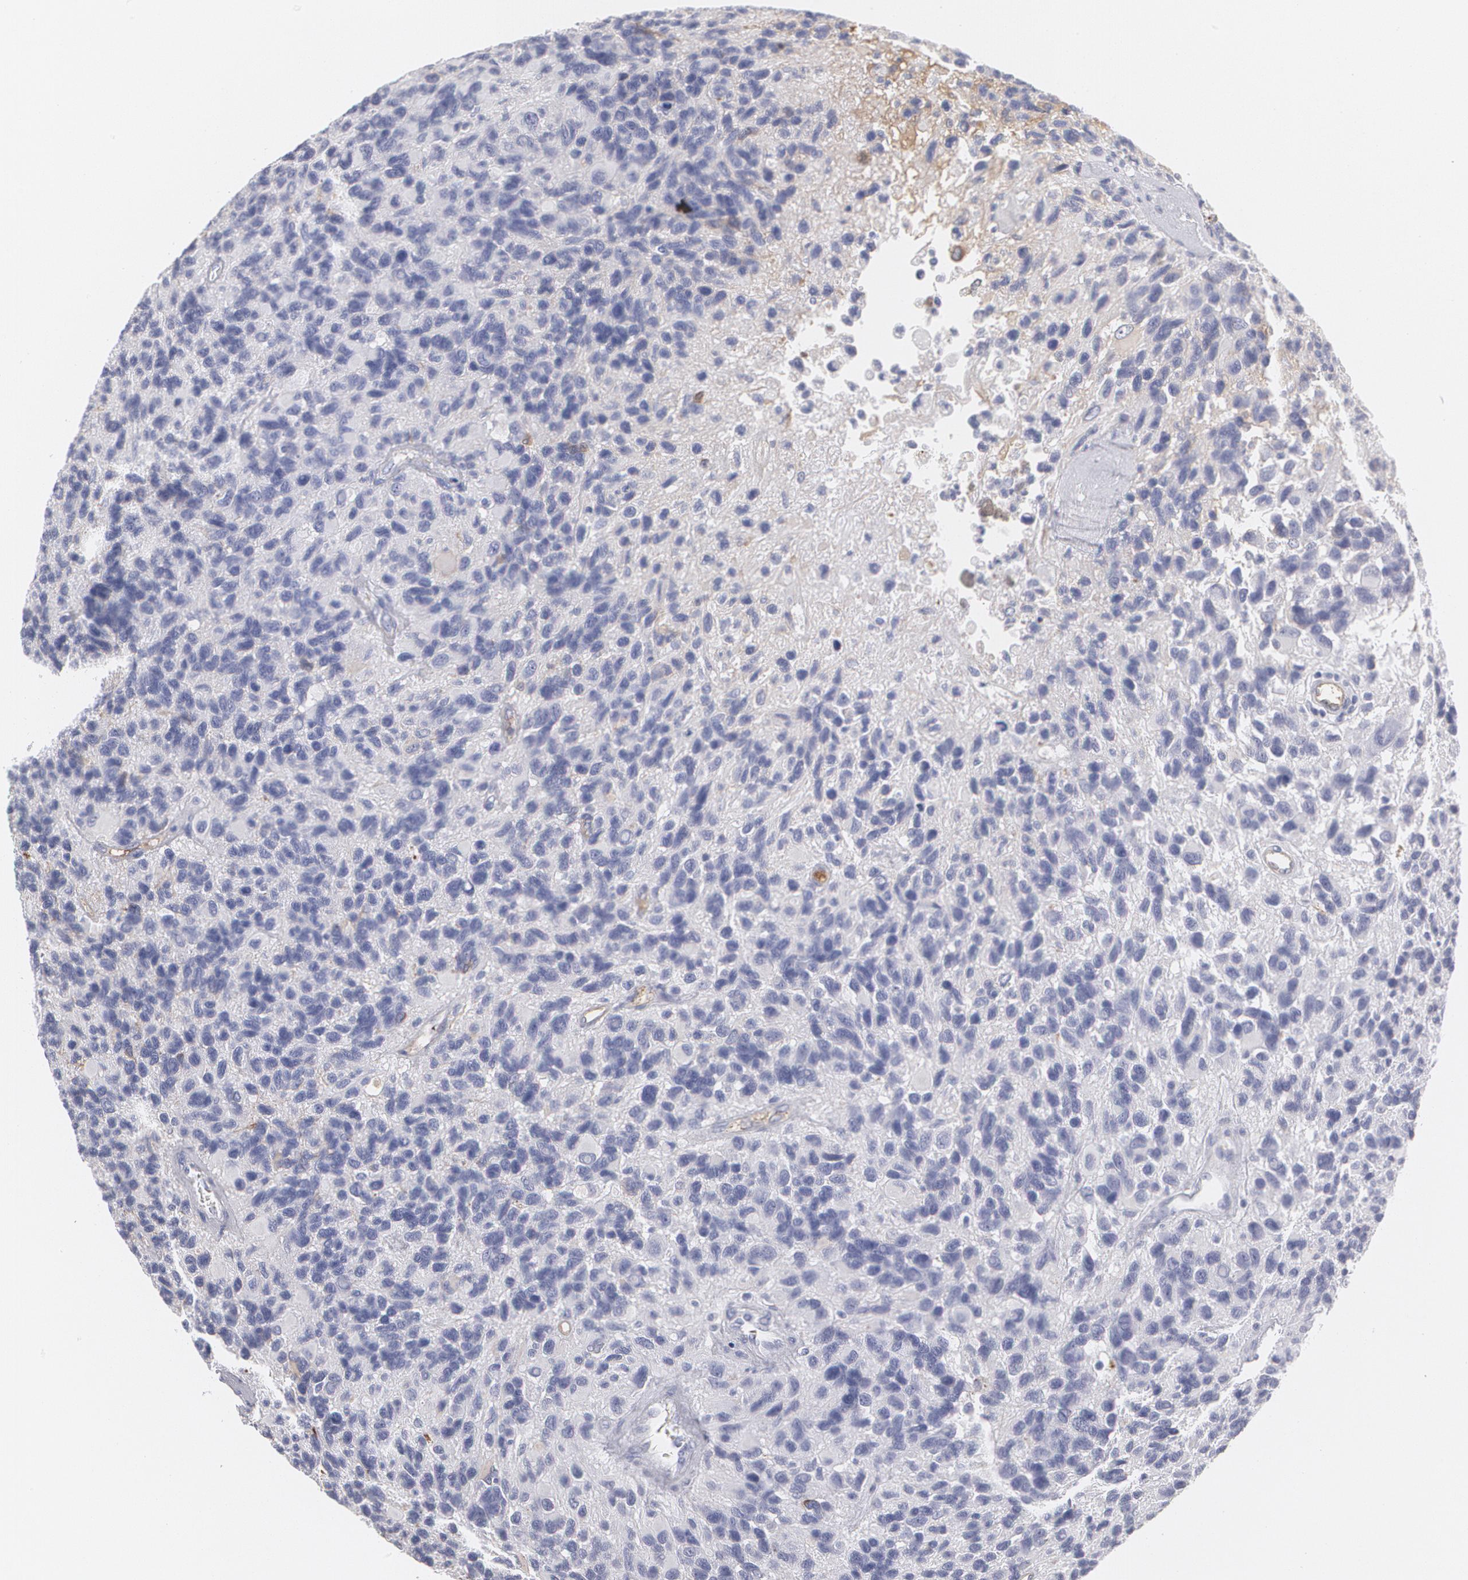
{"staining": {"intensity": "negative", "quantity": "none", "location": "none"}, "tissue": "glioma", "cell_type": "Tumor cells", "image_type": "cancer", "snomed": [{"axis": "morphology", "description": "Glioma, malignant, High grade"}, {"axis": "topography", "description": "Brain"}], "caption": "The immunohistochemistry photomicrograph has no significant positivity in tumor cells of high-grade glioma (malignant) tissue.", "gene": "SERPINA1", "patient": {"sex": "male", "age": 77}}